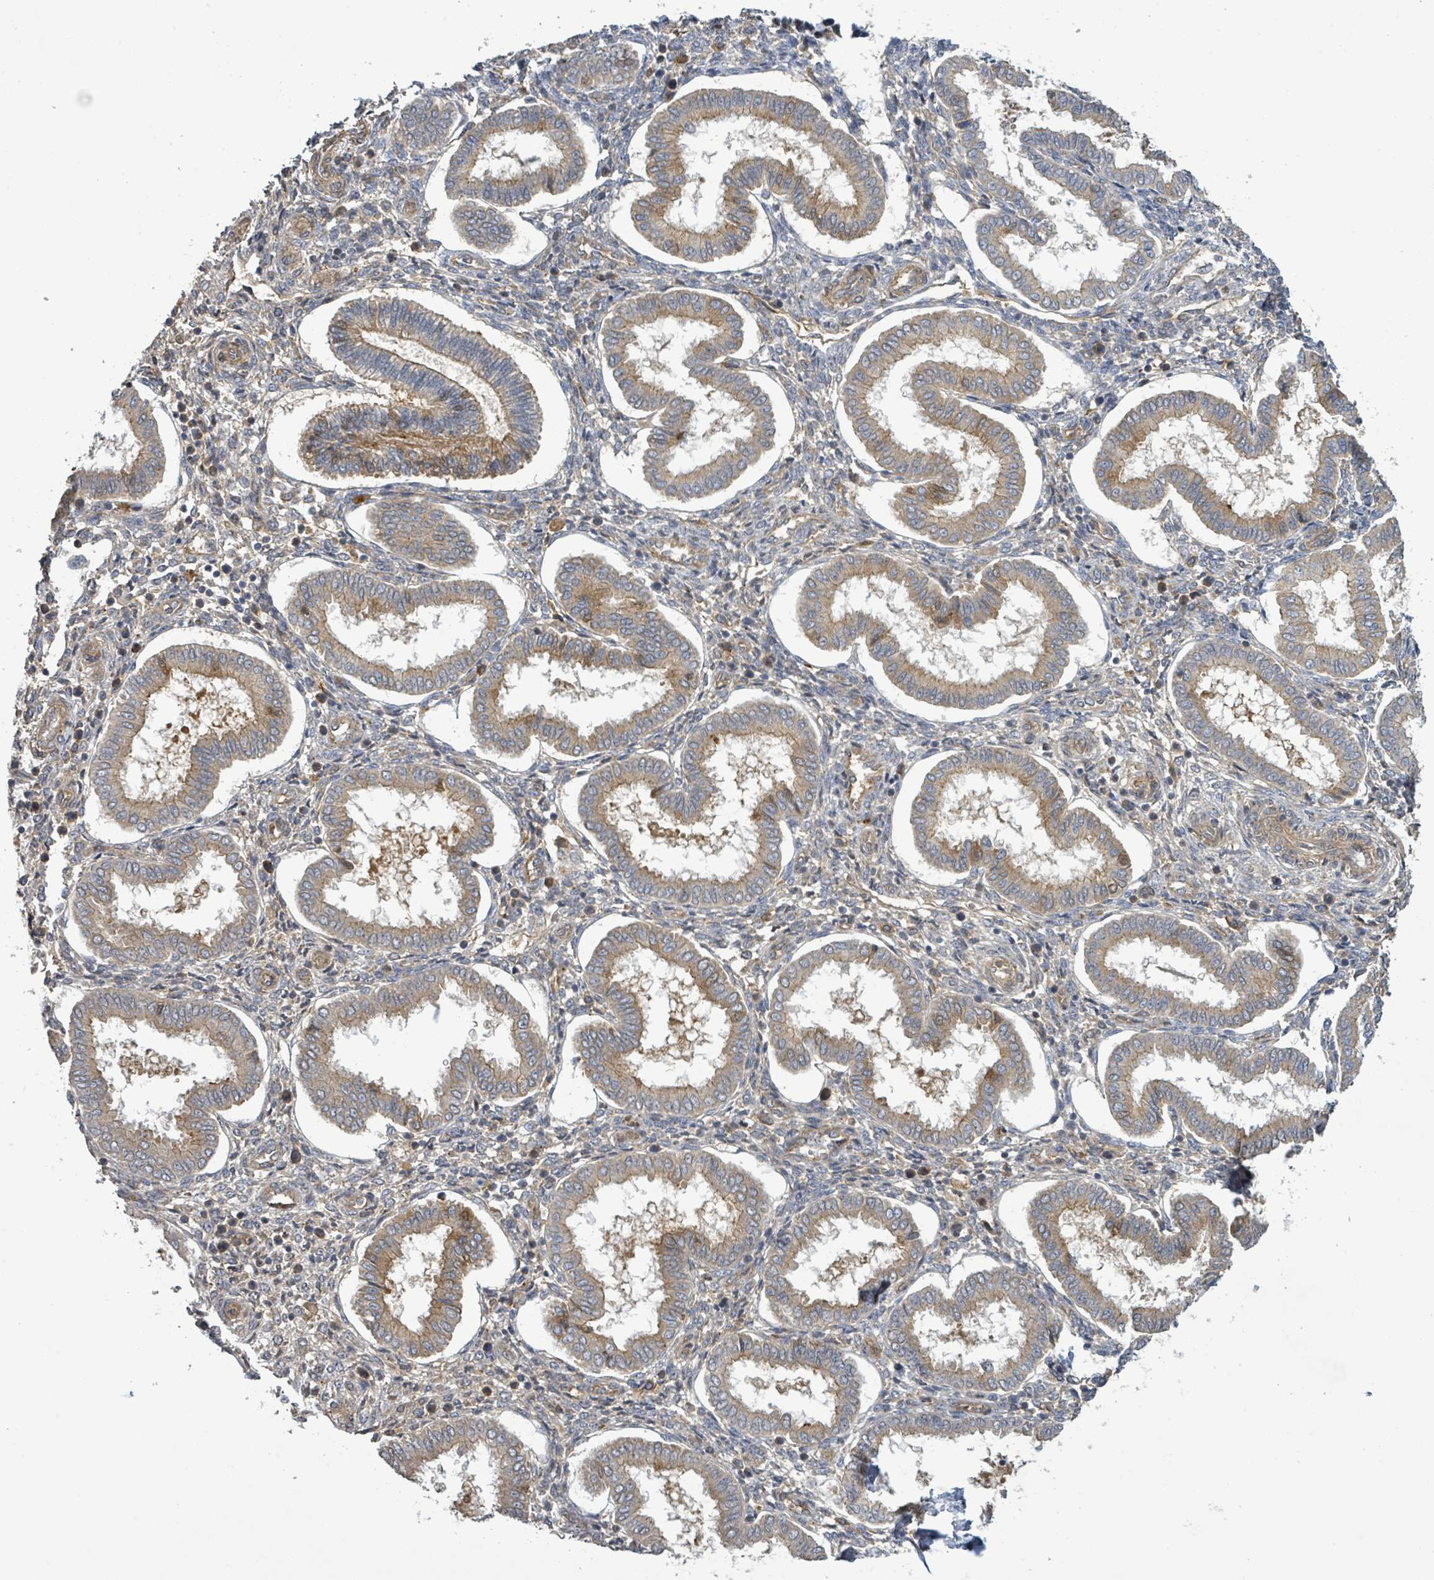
{"staining": {"intensity": "weak", "quantity": "25%-75%", "location": "cytoplasmic/membranous"}, "tissue": "endometrium", "cell_type": "Cells in endometrial stroma", "image_type": "normal", "snomed": [{"axis": "morphology", "description": "Normal tissue, NOS"}, {"axis": "topography", "description": "Endometrium"}], "caption": "The histopathology image exhibits staining of benign endometrium, revealing weak cytoplasmic/membranous protein positivity (brown color) within cells in endometrial stroma. (brown staining indicates protein expression, while blue staining denotes nuclei).", "gene": "STARD4", "patient": {"sex": "female", "age": 24}}